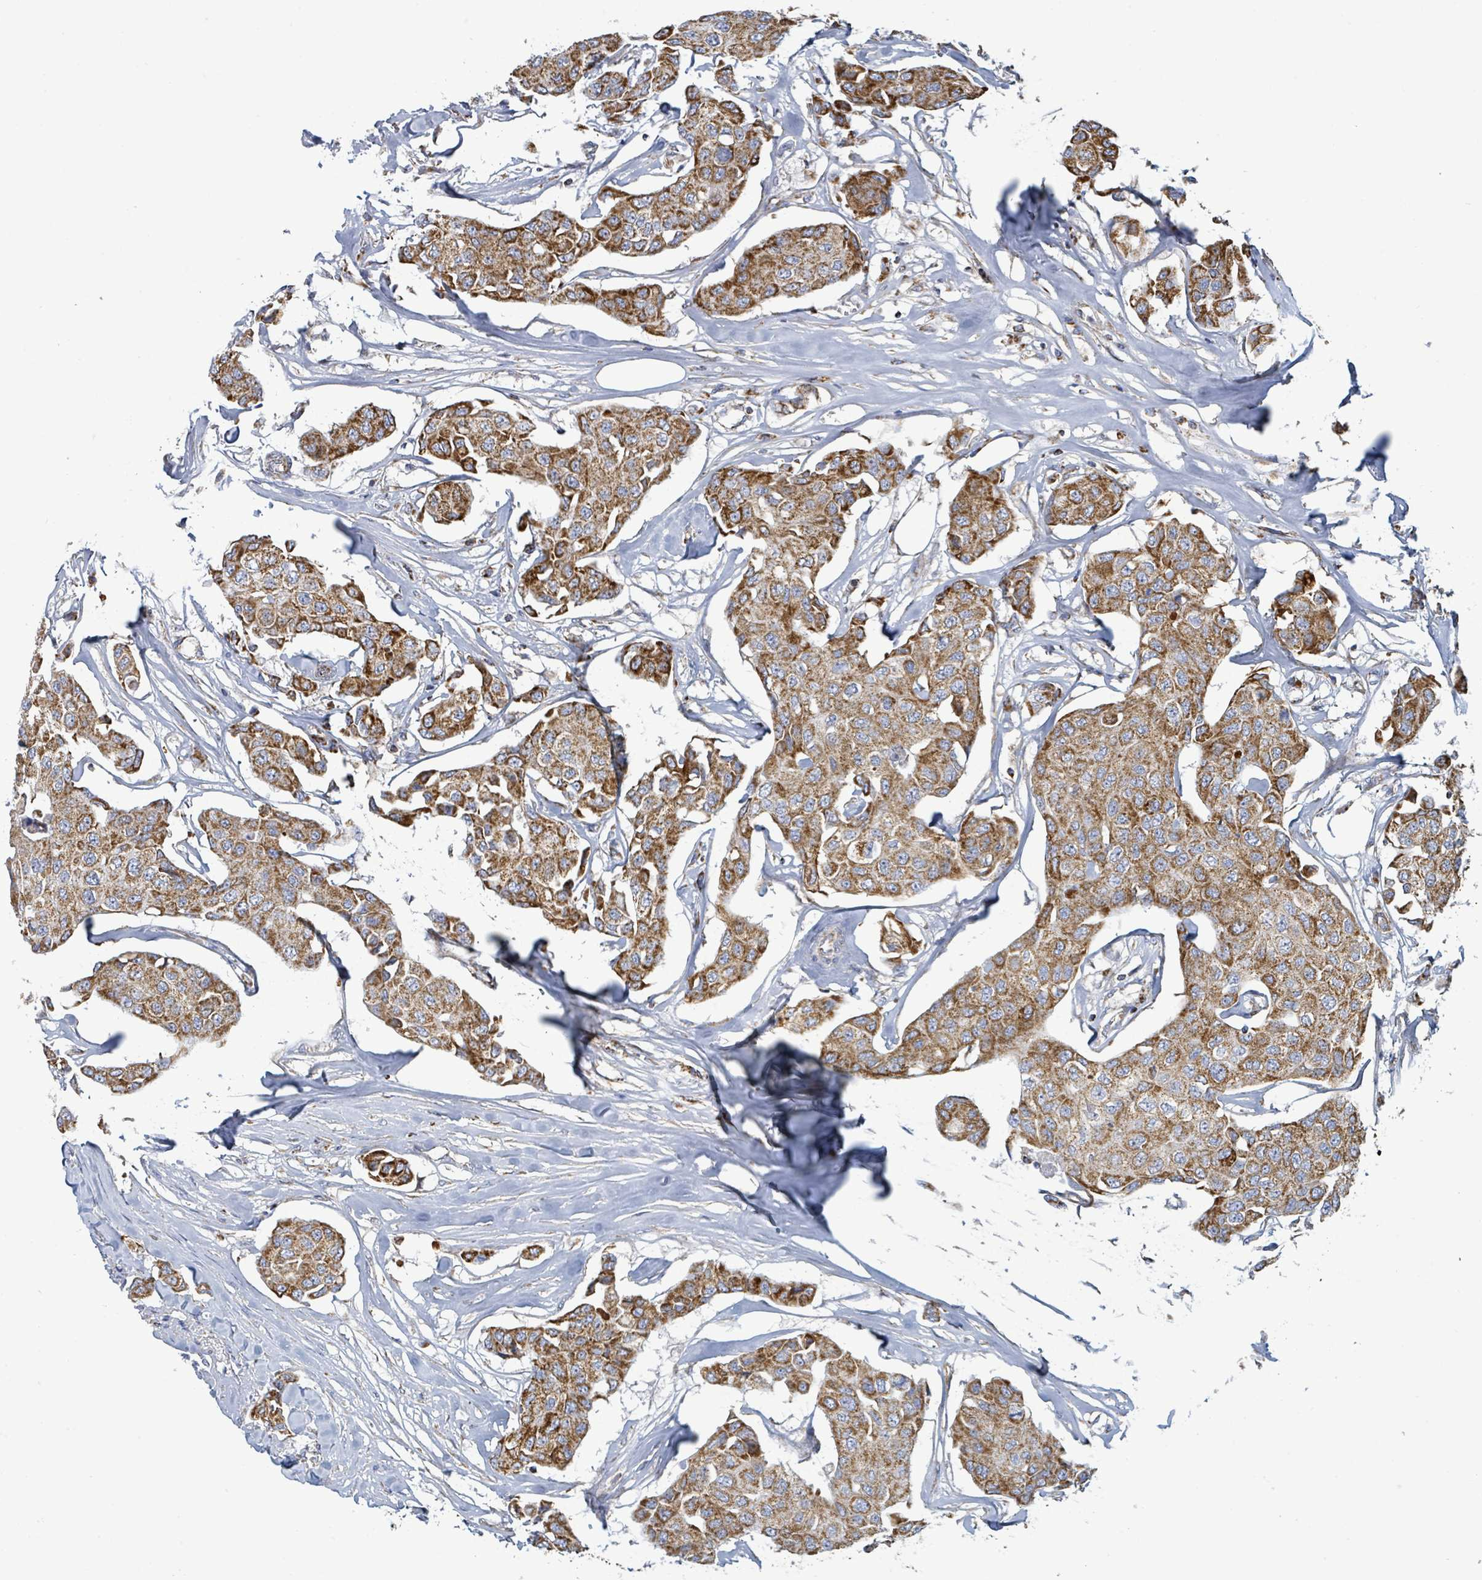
{"staining": {"intensity": "moderate", "quantity": ">75%", "location": "cytoplasmic/membranous"}, "tissue": "breast cancer", "cell_type": "Tumor cells", "image_type": "cancer", "snomed": [{"axis": "morphology", "description": "Duct carcinoma"}, {"axis": "topography", "description": "Breast"}, {"axis": "topography", "description": "Lymph node"}], "caption": "Intraductal carcinoma (breast) was stained to show a protein in brown. There is medium levels of moderate cytoplasmic/membranous expression in about >75% of tumor cells.", "gene": "SUCLG2", "patient": {"sex": "female", "age": 80}}